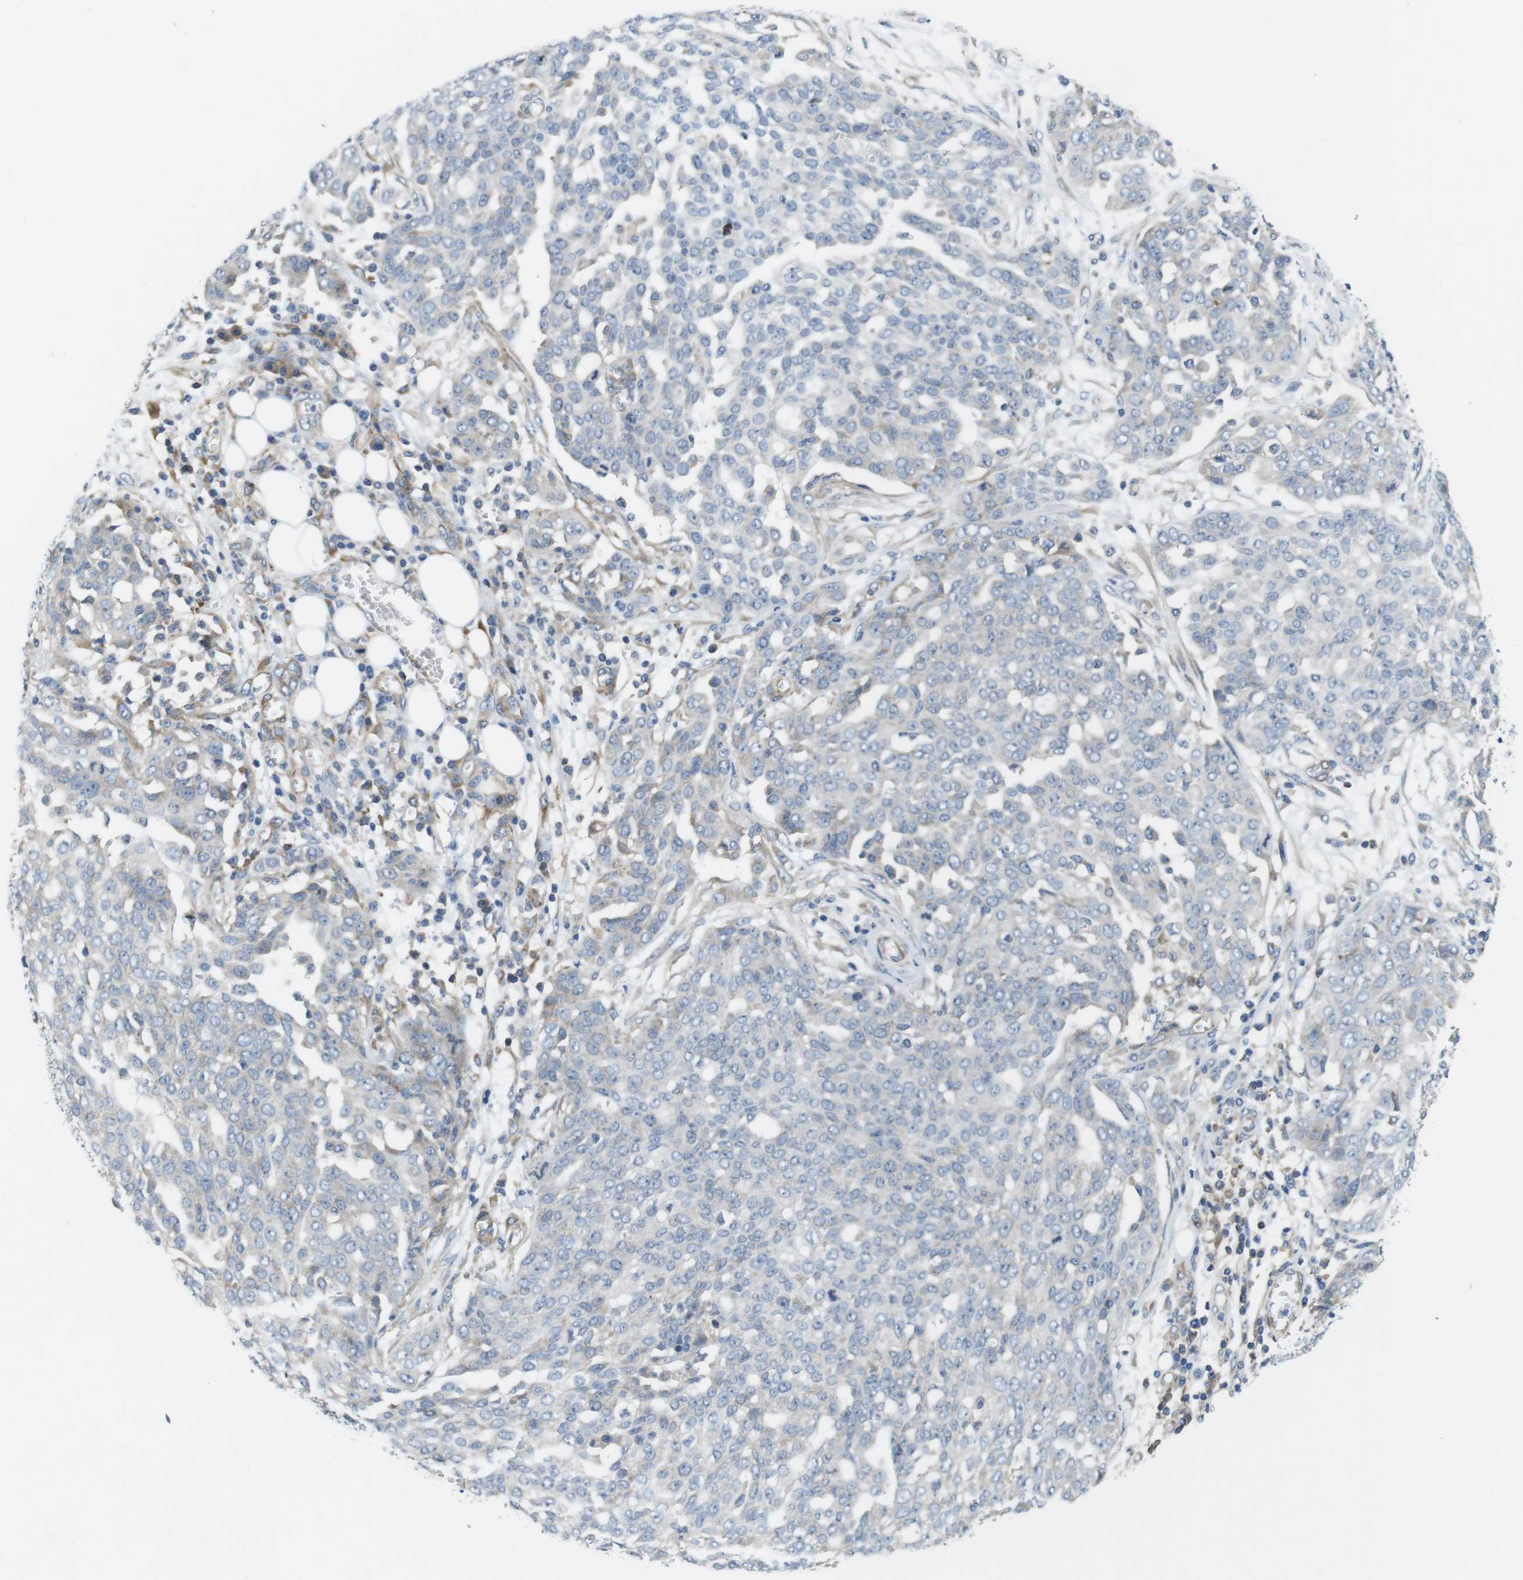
{"staining": {"intensity": "negative", "quantity": "none", "location": "none"}, "tissue": "ovarian cancer", "cell_type": "Tumor cells", "image_type": "cancer", "snomed": [{"axis": "morphology", "description": "Cystadenocarcinoma, serous, NOS"}, {"axis": "topography", "description": "Soft tissue"}, {"axis": "topography", "description": "Ovary"}], "caption": "This is an immunohistochemistry image of human ovarian cancer (serous cystadenocarcinoma). There is no expression in tumor cells.", "gene": "DCLK1", "patient": {"sex": "female", "age": 57}}